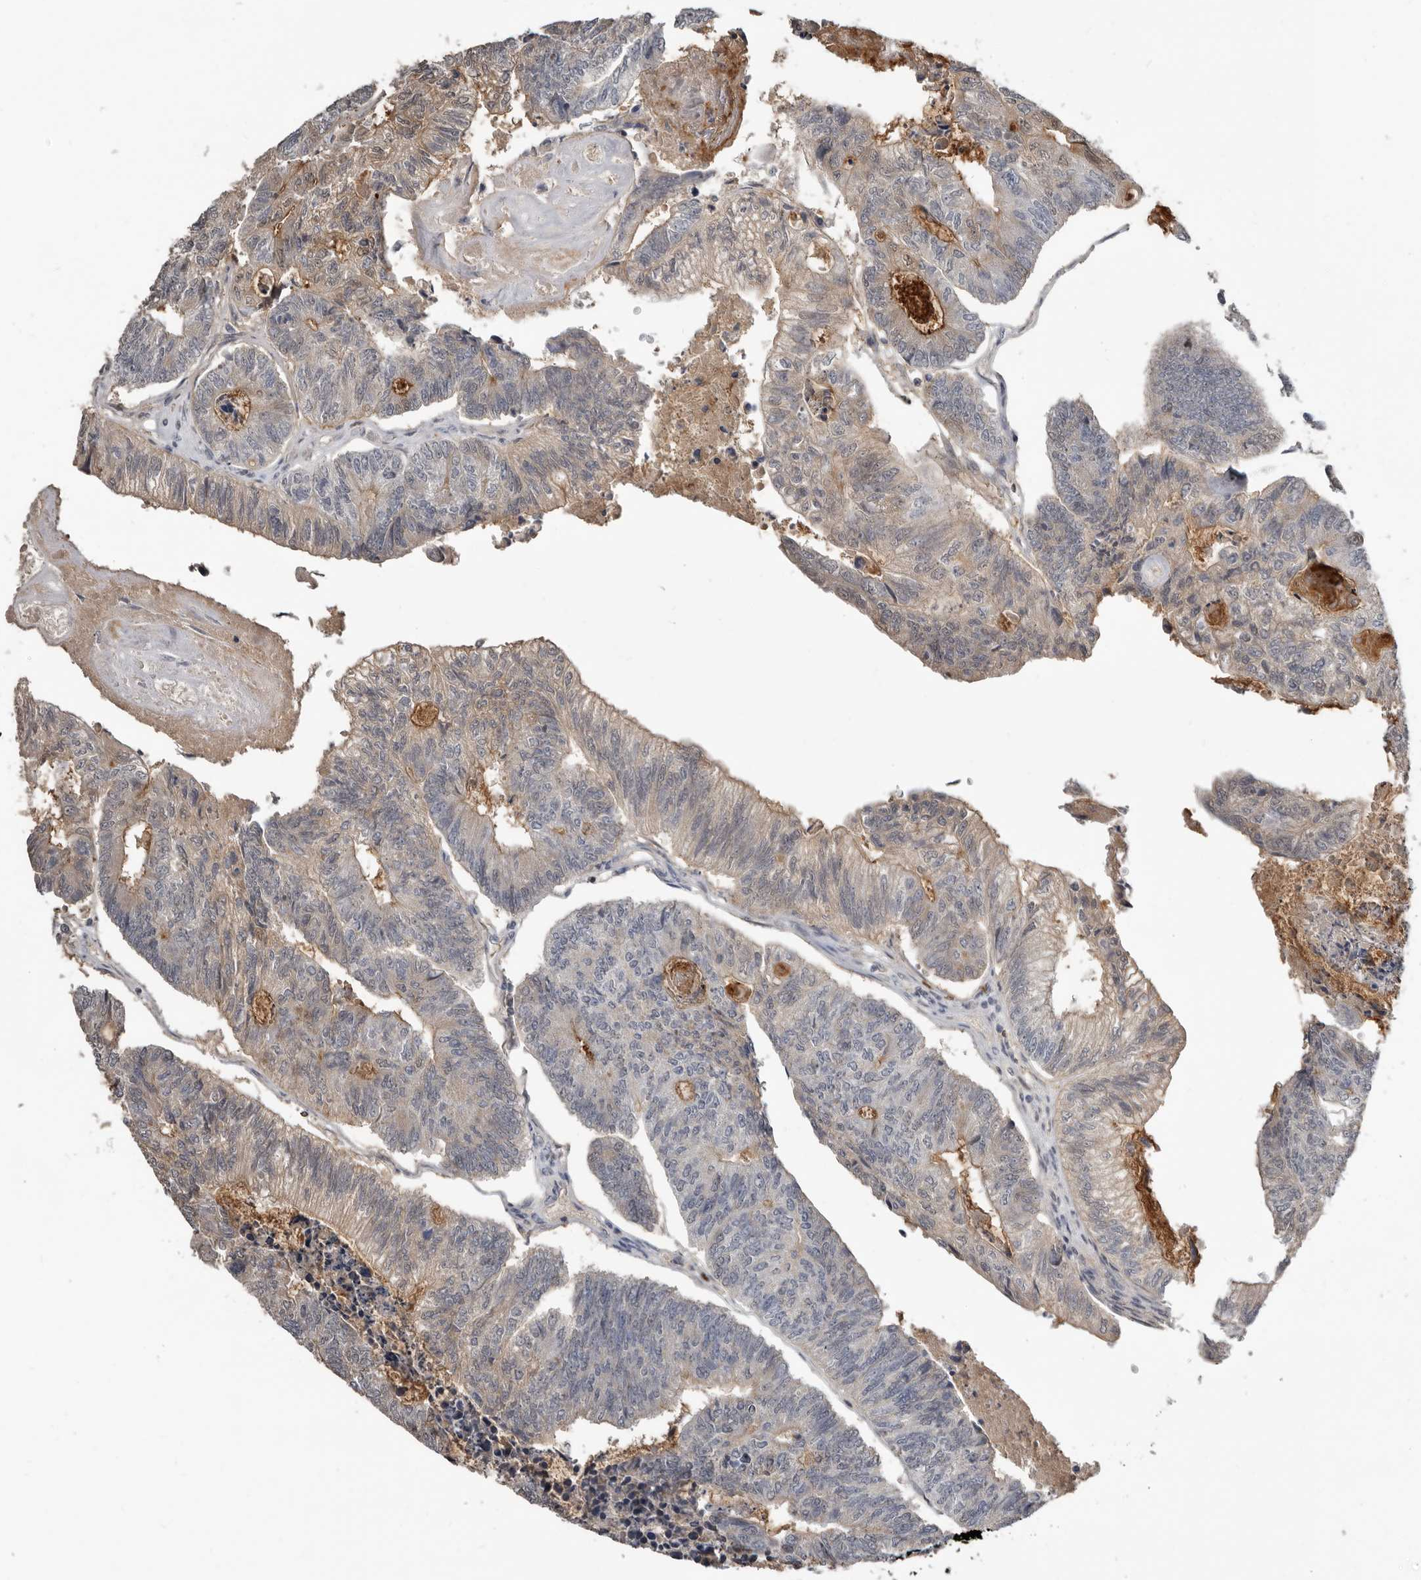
{"staining": {"intensity": "weak", "quantity": "25%-75%", "location": "cytoplasmic/membranous"}, "tissue": "colorectal cancer", "cell_type": "Tumor cells", "image_type": "cancer", "snomed": [{"axis": "morphology", "description": "Adenocarcinoma, NOS"}, {"axis": "topography", "description": "Colon"}], "caption": "IHC of human colorectal cancer (adenocarcinoma) exhibits low levels of weak cytoplasmic/membranous positivity in about 25%-75% of tumor cells.", "gene": "RBKS", "patient": {"sex": "female", "age": 67}}